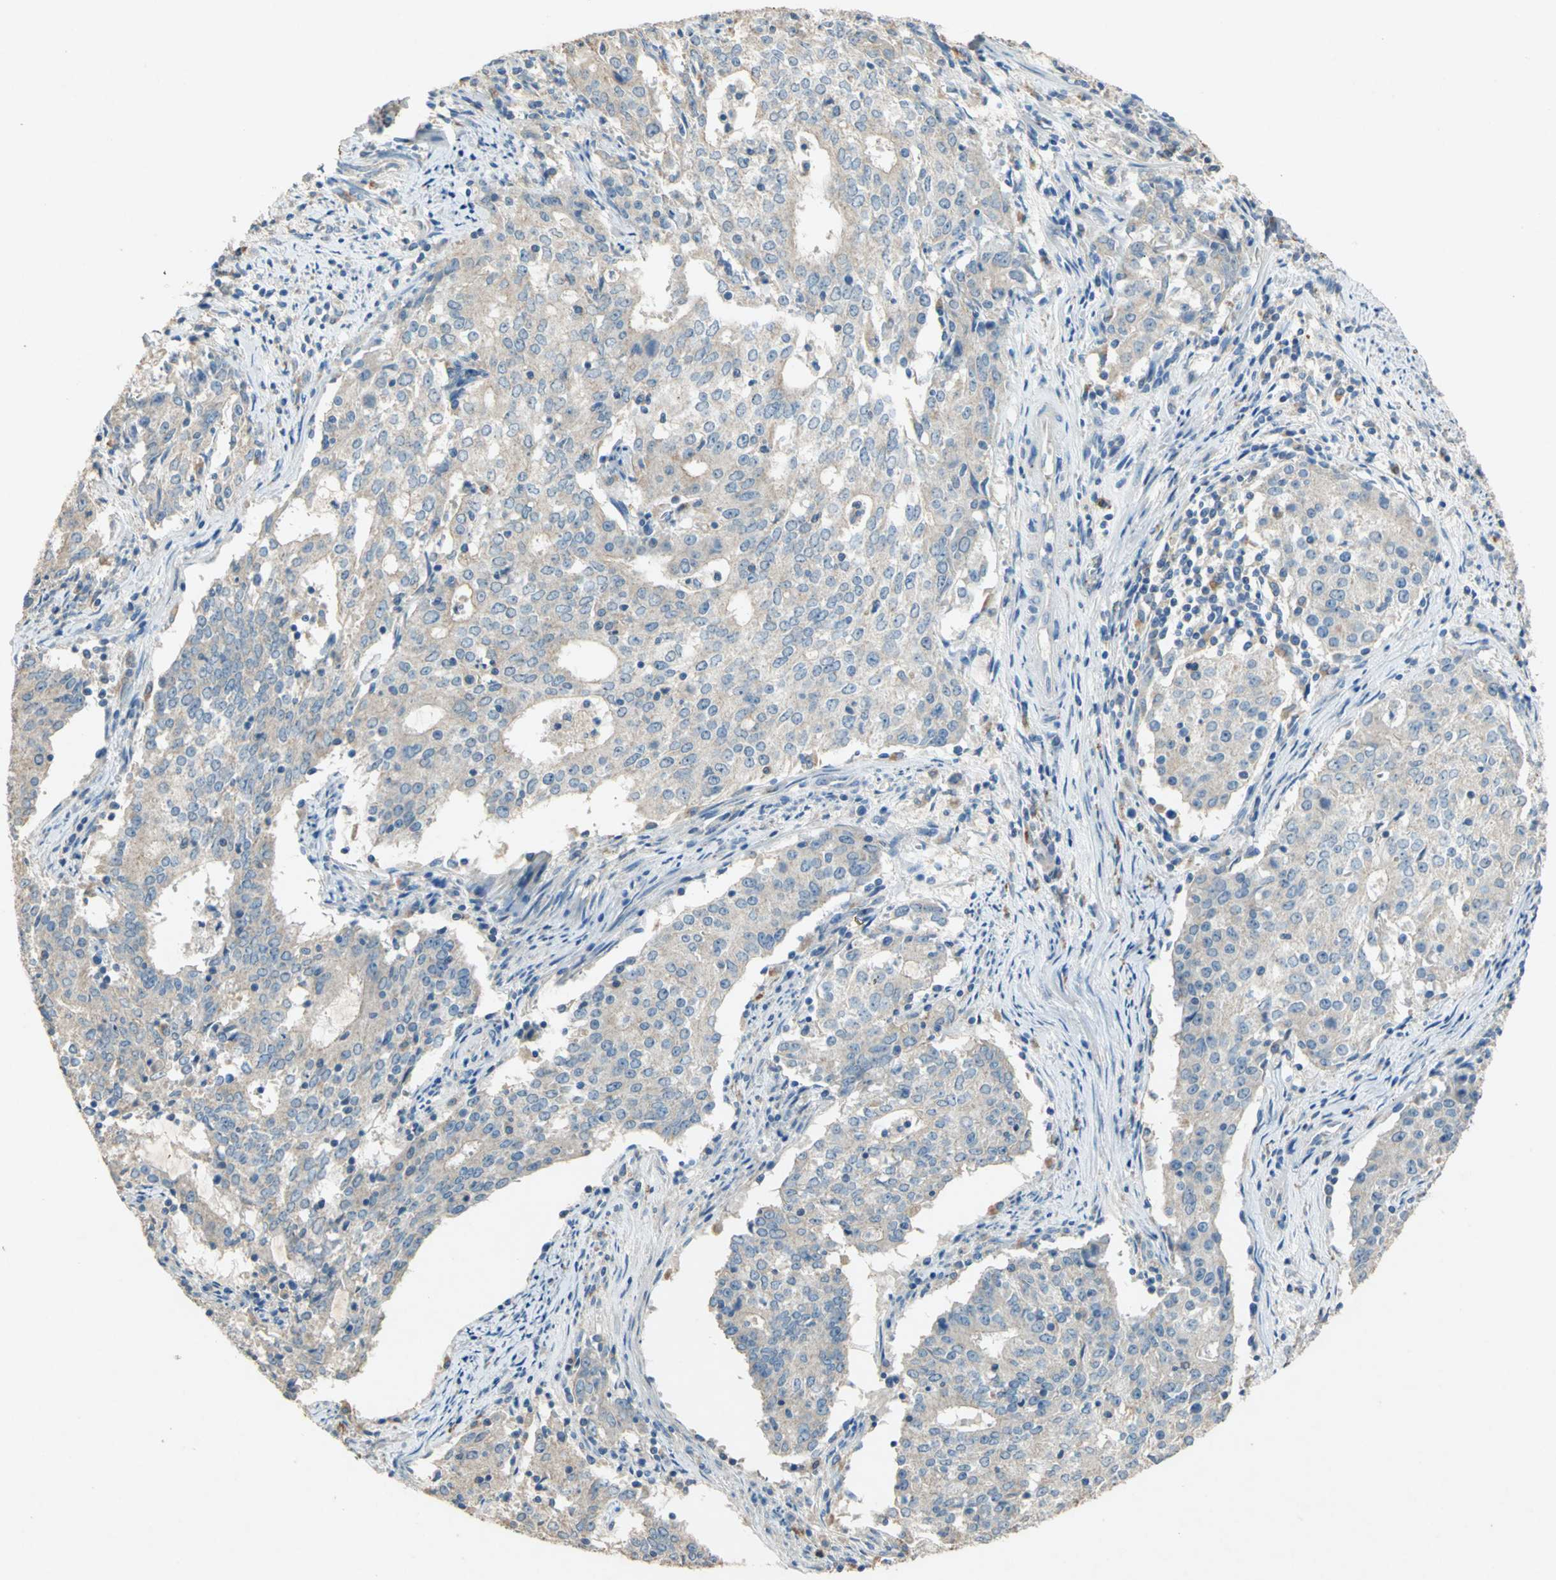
{"staining": {"intensity": "weak", "quantity": ">75%", "location": "cytoplasmic/membranous"}, "tissue": "cervical cancer", "cell_type": "Tumor cells", "image_type": "cancer", "snomed": [{"axis": "morphology", "description": "Adenocarcinoma, NOS"}, {"axis": "topography", "description": "Cervix"}], "caption": "Immunohistochemistry of cervical cancer (adenocarcinoma) shows low levels of weak cytoplasmic/membranous staining in about >75% of tumor cells.", "gene": "ADAMTS5", "patient": {"sex": "female", "age": 44}}